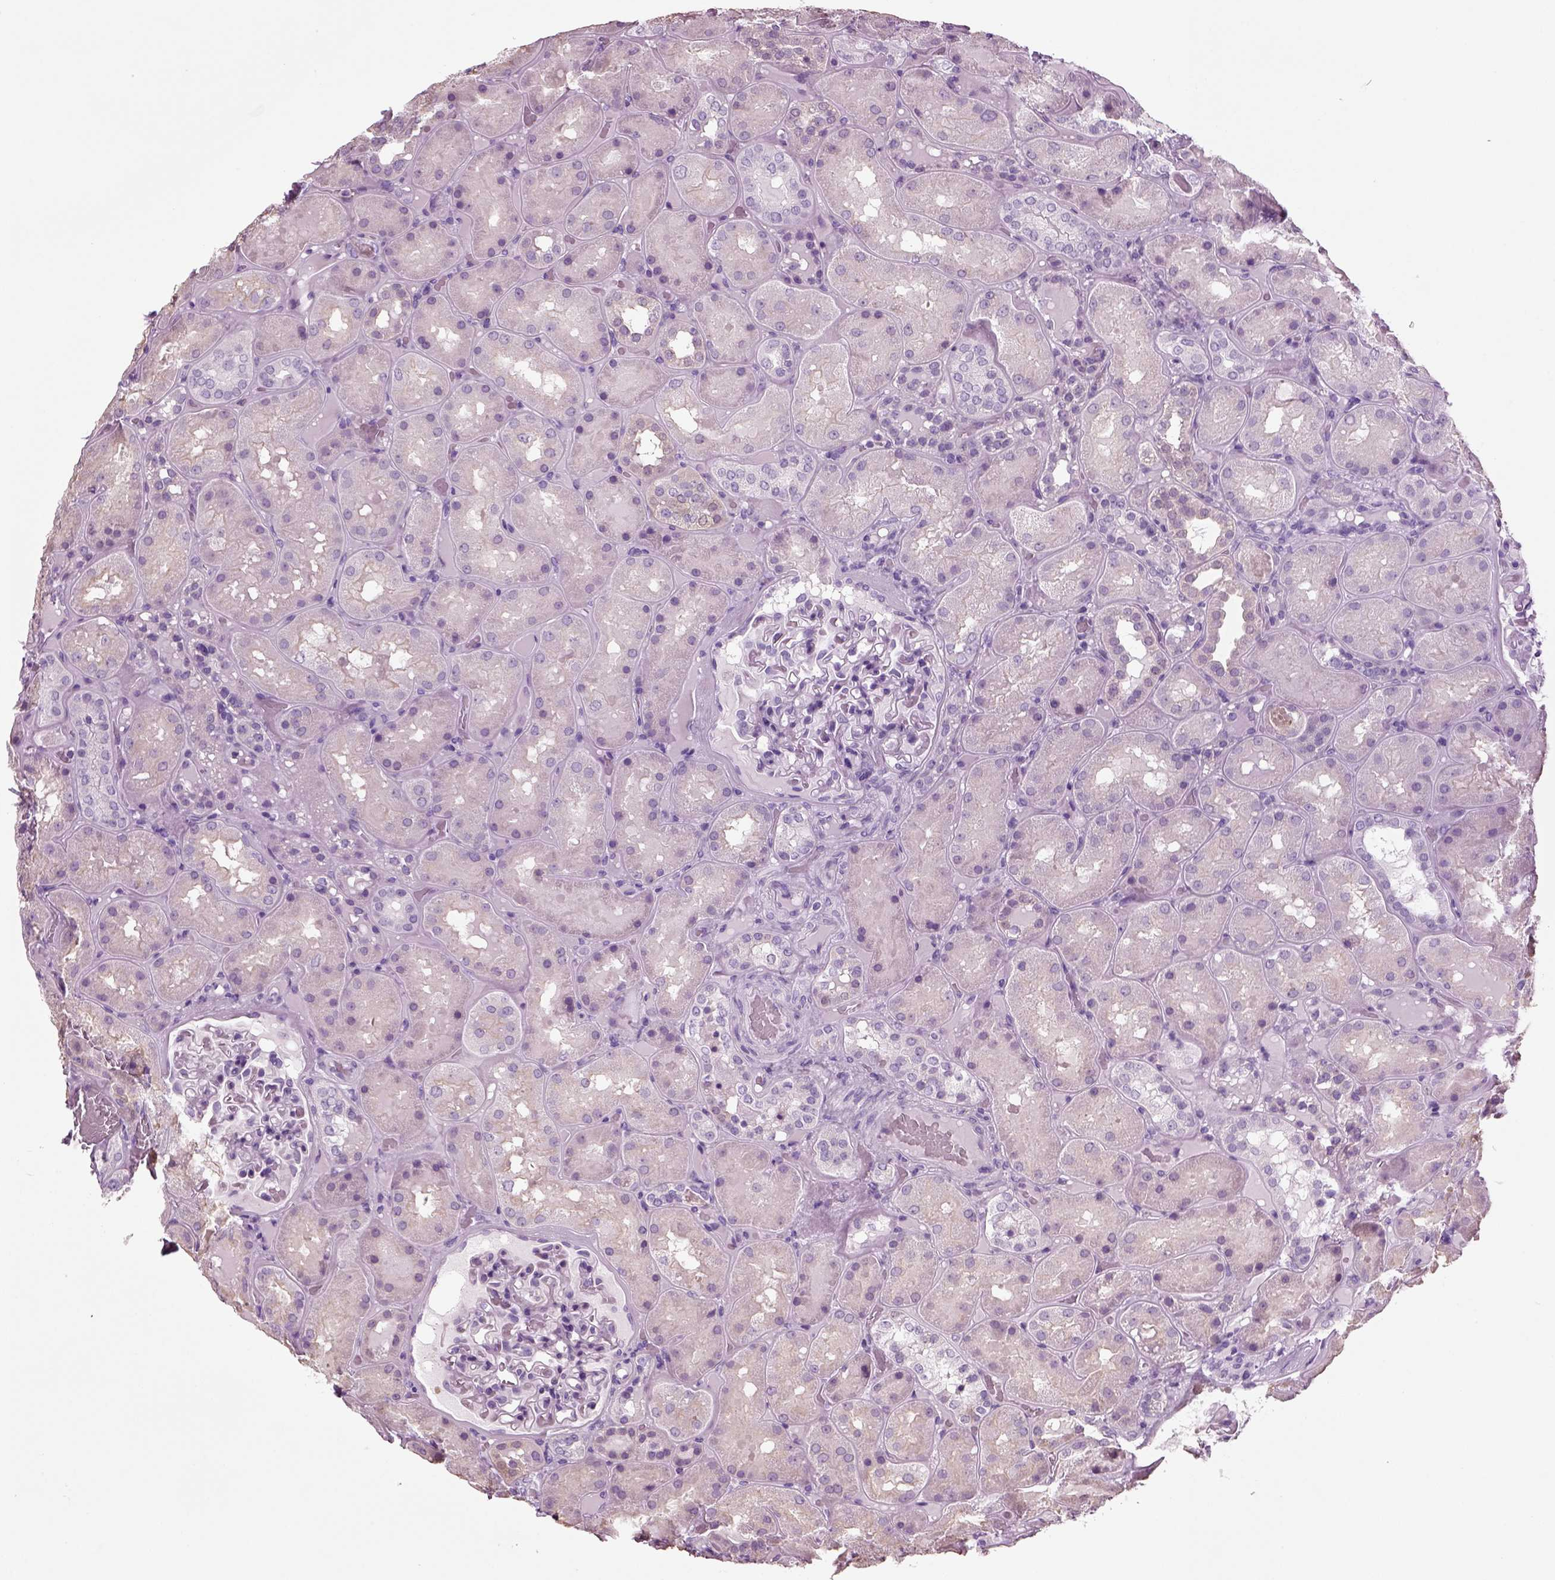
{"staining": {"intensity": "negative", "quantity": "none", "location": "none"}, "tissue": "kidney", "cell_type": "Cells in glomeruli", "image_type": "normal", "snomed": [{"axis": "morphology", "description": "Normal tissue, NOS"}, {"axis": "topography", "description": "Kidney"}], "caption": "Photomicrograph shows no protein positivity in cells in glomeruli of unremarkable kidney.", "gene": "CRABP1", "patient": {"sex": "male", "age": 73}}